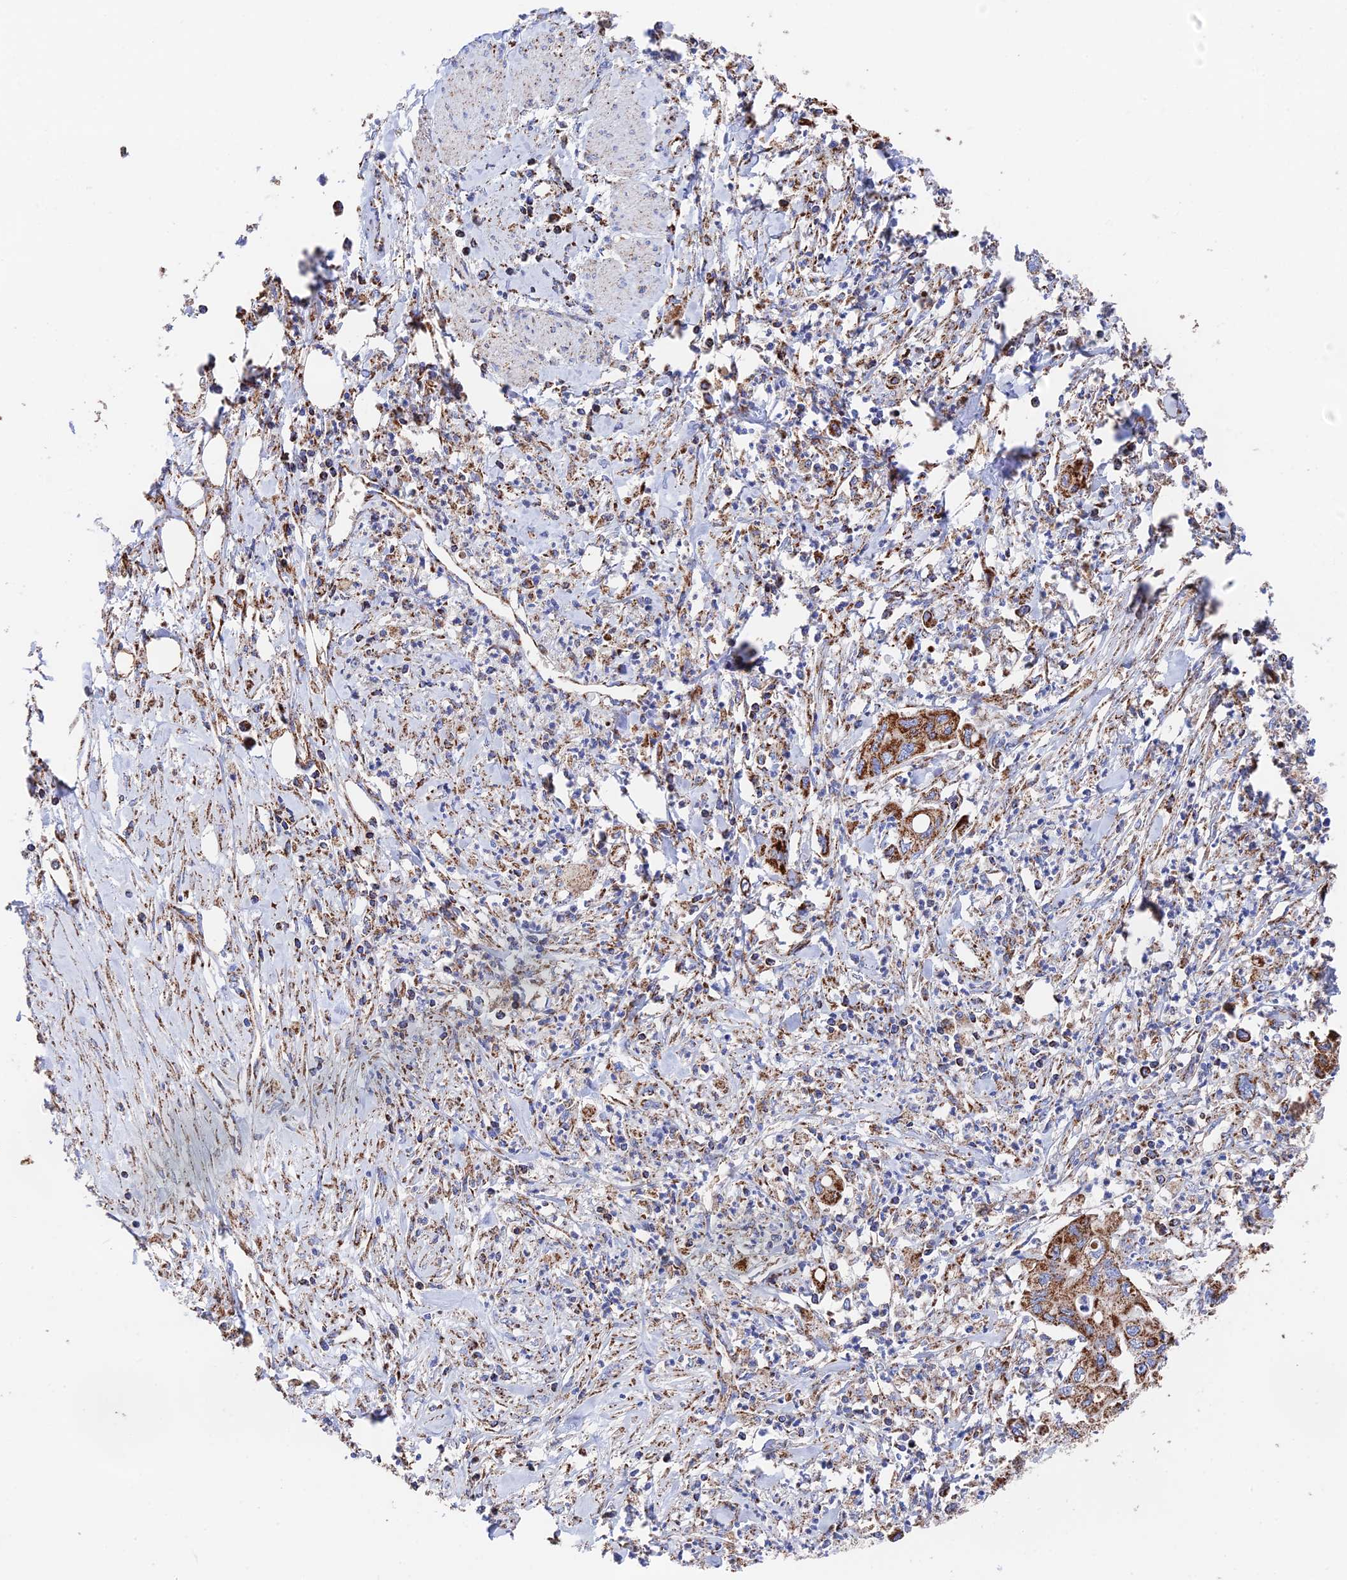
{"staining": {"intensity": "strong", "quantity": ">75%", "location": "cytoplasmic/membranous"}, "tissue": "pancreatic cancer", "cell_type": "Tumor cells", "image_type": "cancer", "snomed": [{"axis": "morphology", "description": "Adenocarcinoma, NOS"}, {"axis": "topography", "description": "Pancreas"}], "caption": "Strong cytoplasmic/membranous expression is appreciated in about >75% of tumor cells in pancreatic adenocarcinoma.", "gene": "HAUS8", "patient": {"sex": "female", "age": 50}}